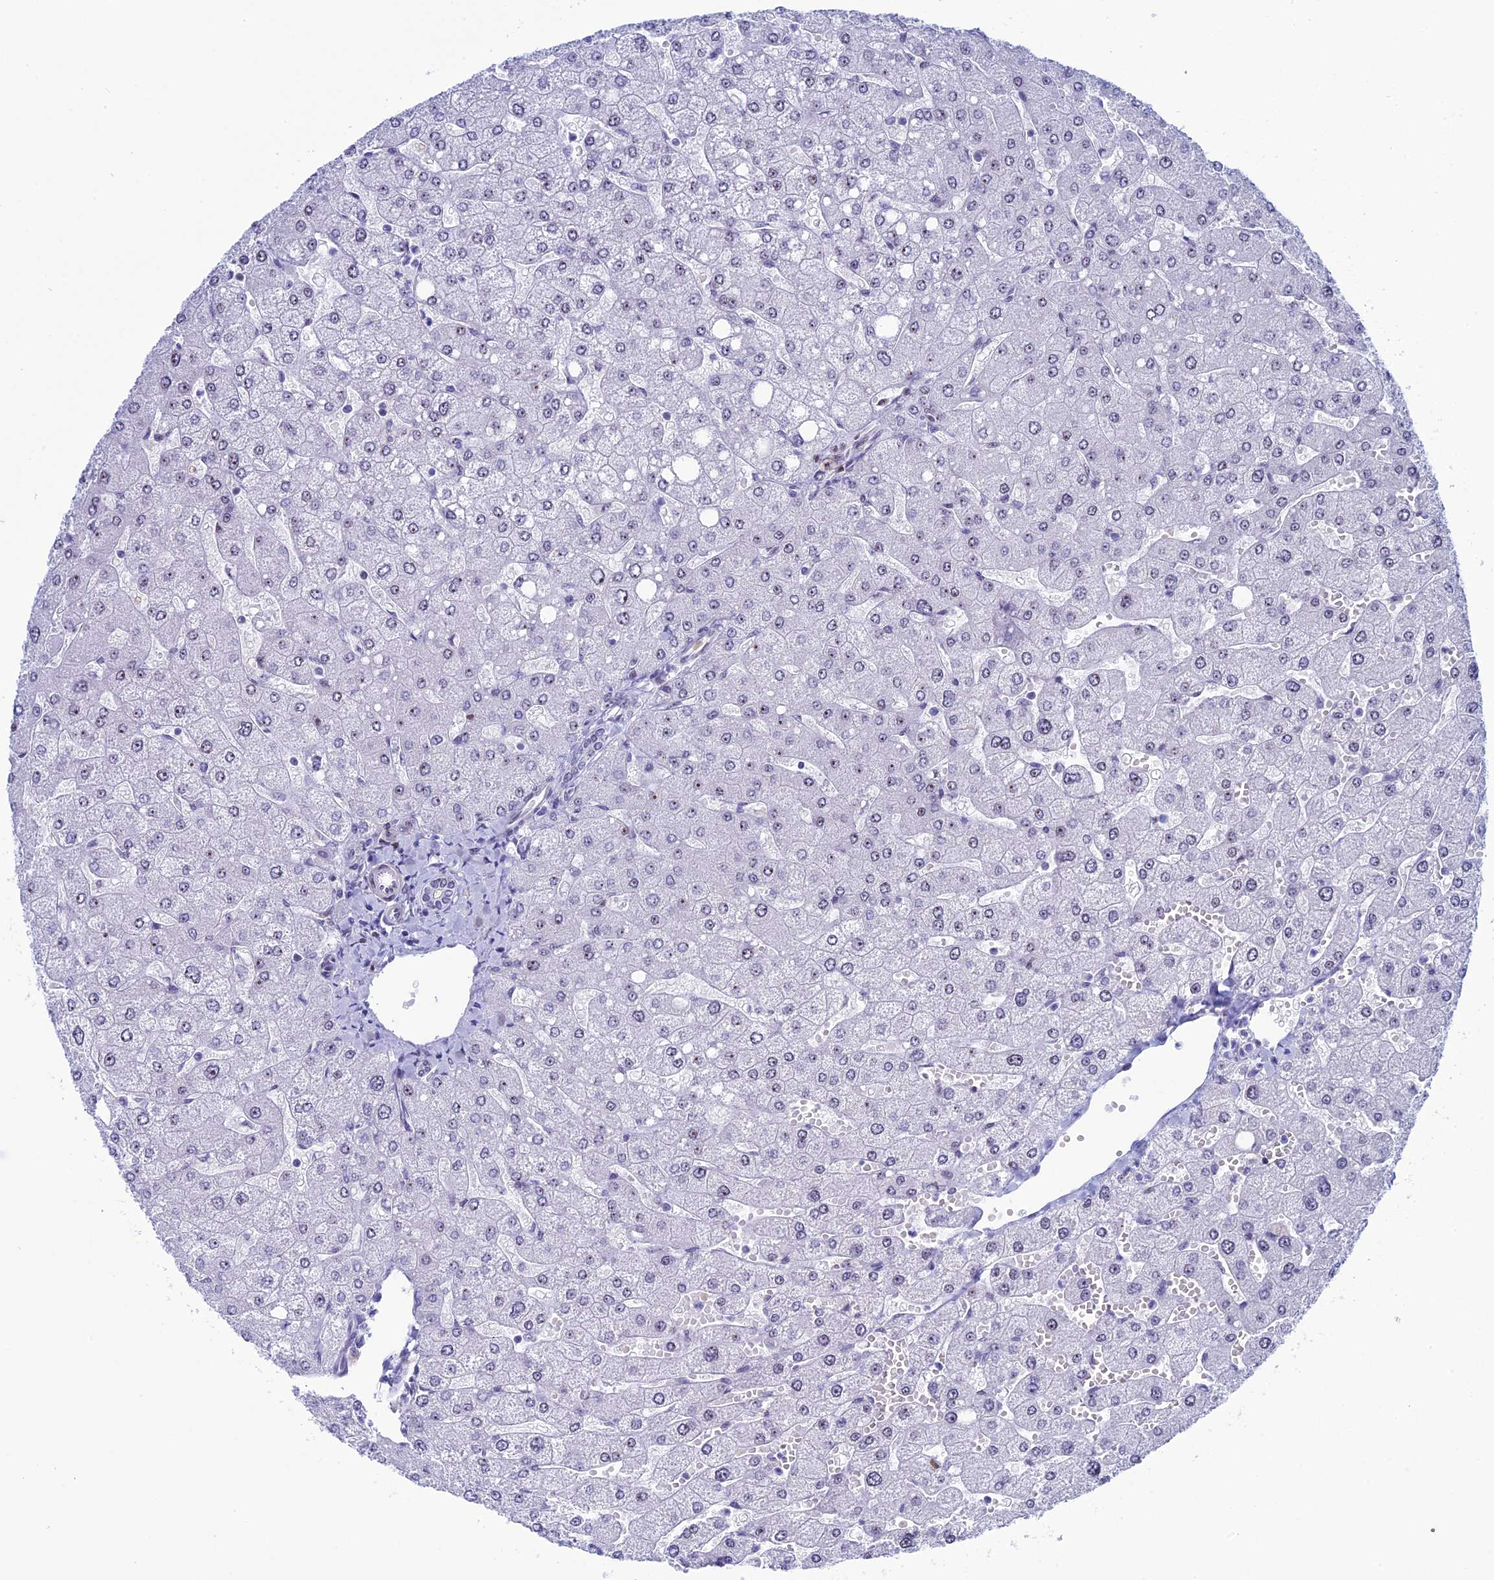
{"staining": {"intensity": "weak", "quantity": "<25%", "location": "nuclear"}, "tissue": "liver", "cell_type": "Cholangiocytes", "image_type": "normal", "snomed": [{"axis": "morphology", "description": "Normal tissue, NOS"}, {"axis": "topography", "description": "Liver"}], "caption": "DAB immunohistochemical staining of benign liver exhibits no significant positivity in cholangiocytes. (Immunohistochemistry, brightfield microscopy, high magnification).", "gene": "CCDC86", "patient": {"sex": "male", "age": 55}}